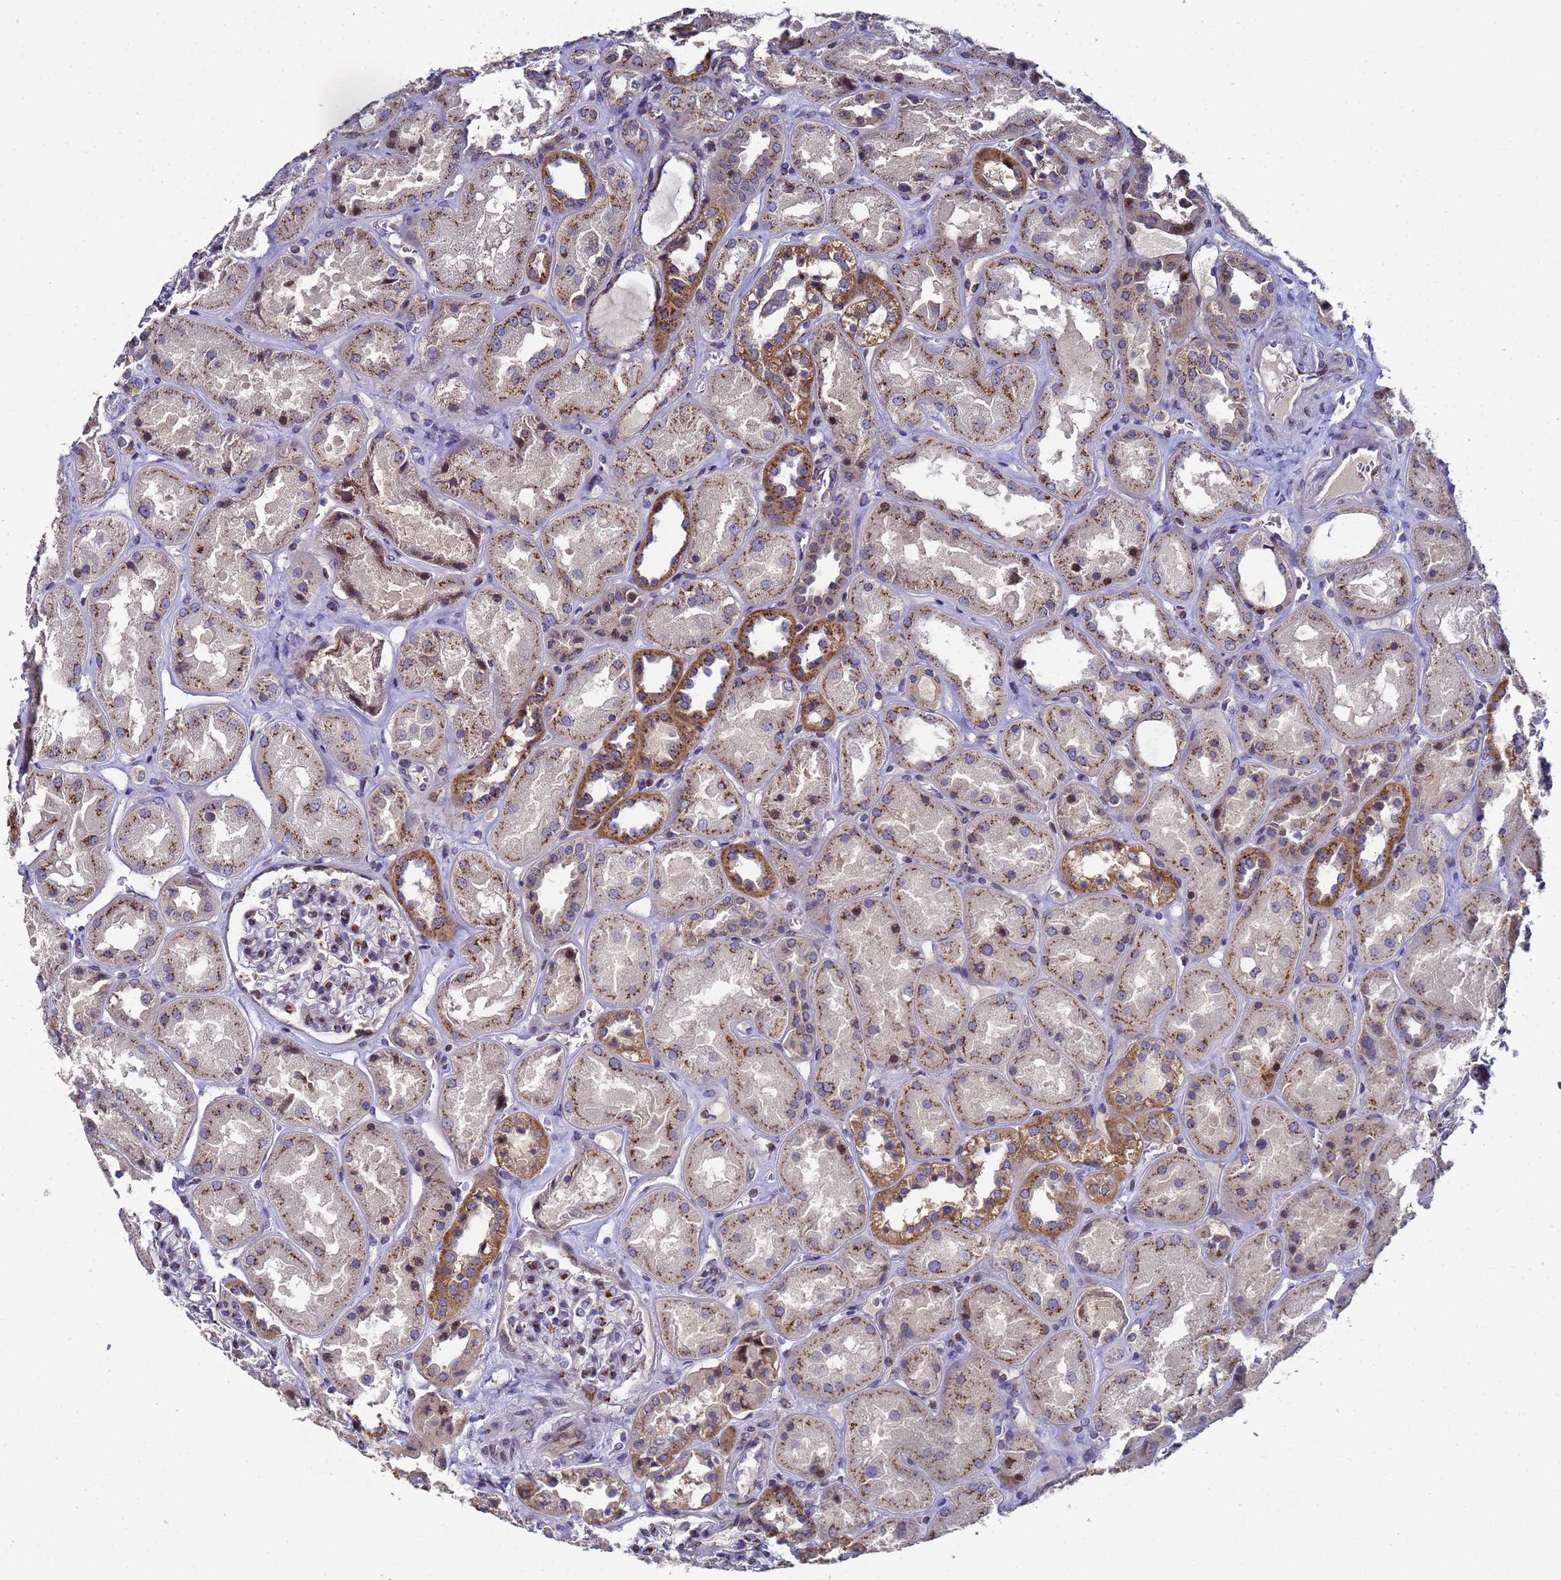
{"staining": {"intensity": "moderate", "quantity": "25%-75%", "location": "cytoplasmic/membranous"}, "tissue": "kidney", "cell_type": "Cells in glomeruli", "image_type": "normal", "snomed": [{"axis": "morphology", "description": "Normal tissue, NOS"}, {"axis": "topography", "description": "Kidney"}], "caption": "Cells in glomeruli reveal moderate cytoplasmic/membranous staining in about 25%-75% of cells in unremarkable kidney.", "gene": "NSUN6", "patient": {"sex": "male", "age": 70}}